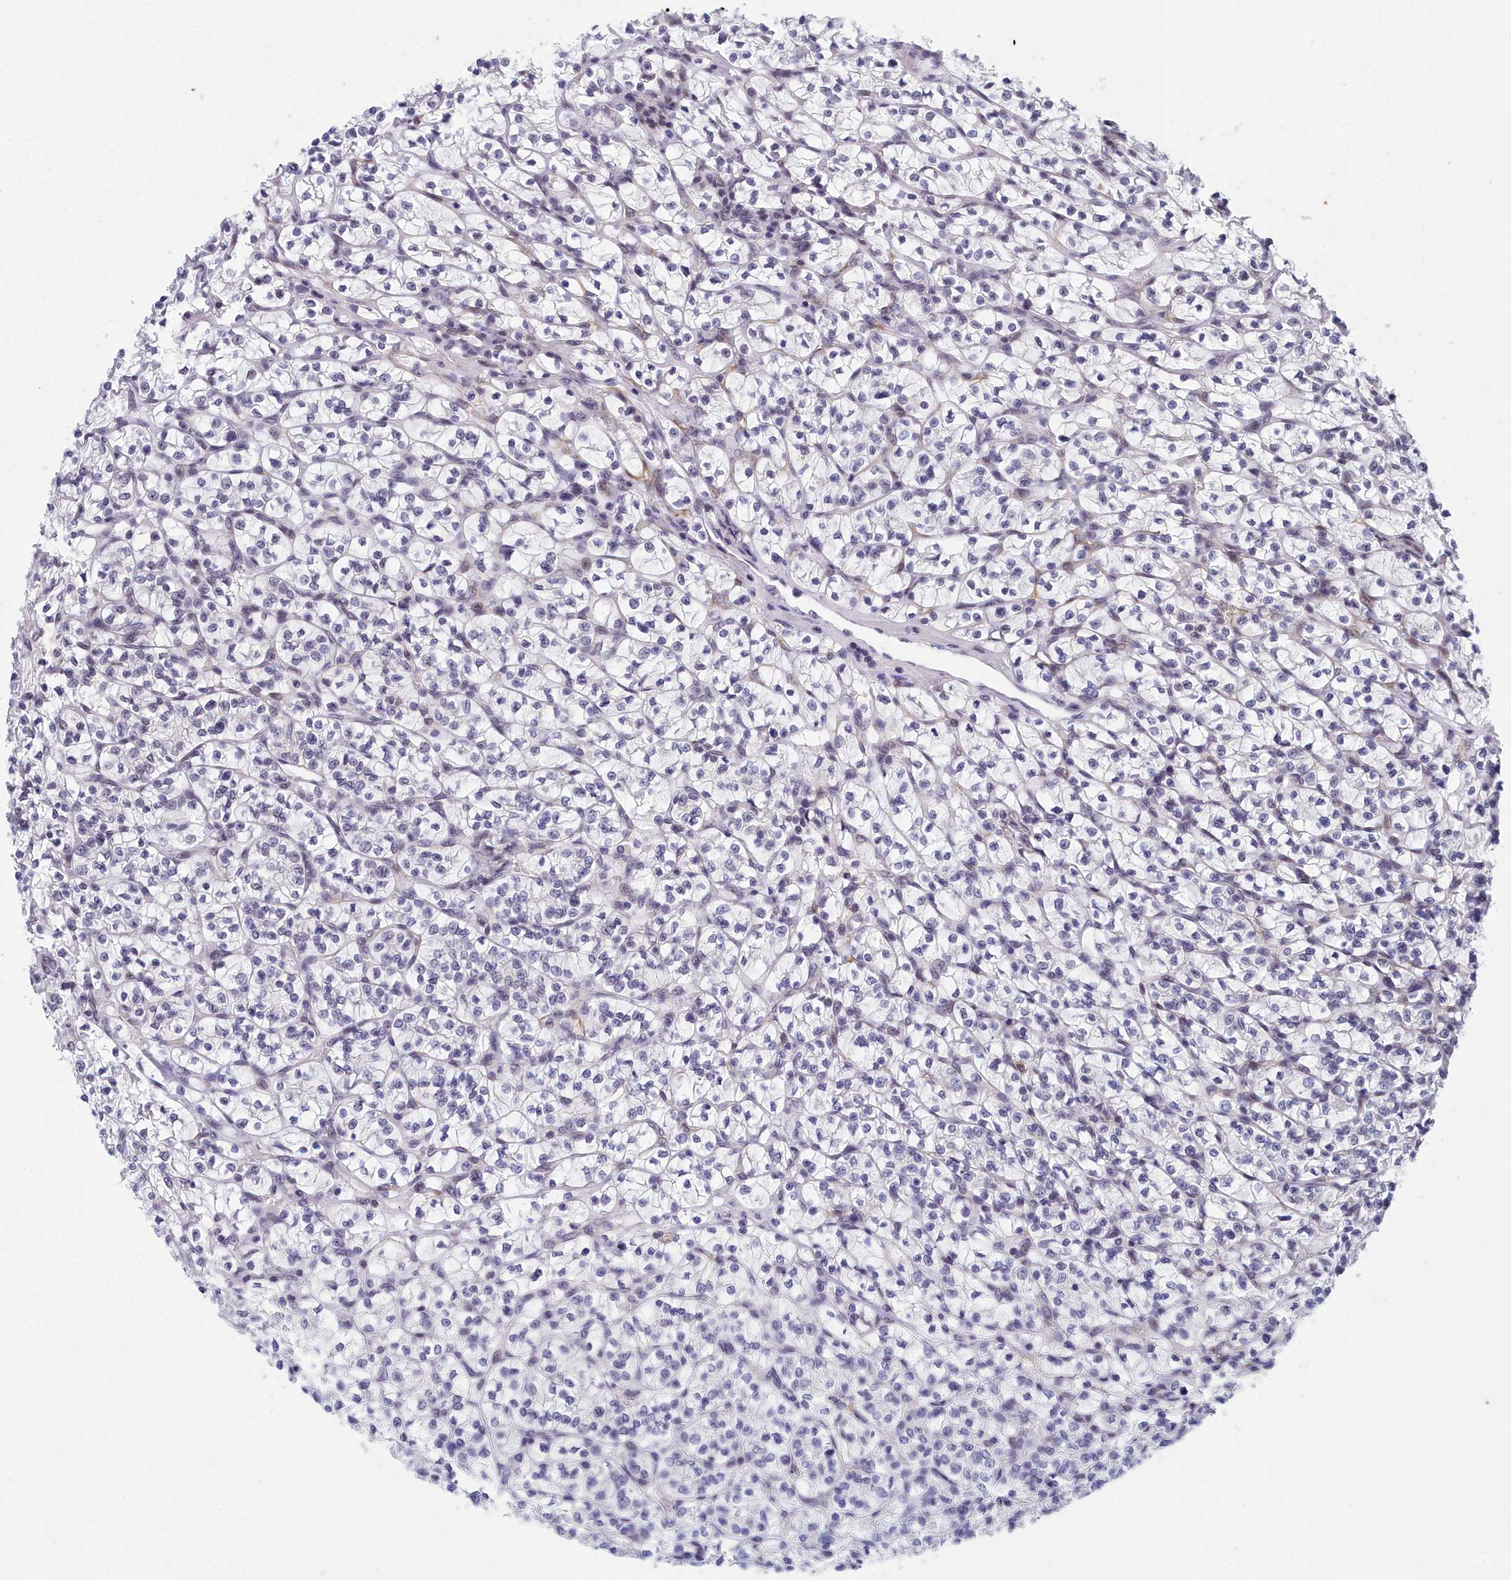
{"staining": {"intensity": "negative", "quantity": "none", "location": "none"}, "tissue": "renal cancer", "cell_type": "Tumor cells", "image_type": "cancer", "snomed": [{"axis": "morphology", "description": "Adenocarcinoma, NOS"}, {"axis": "topography", "description": "Kidney"}], "caption": "Protein analysis of renal cancer displays no significant expression in tumor cells.", "gene": "CCDC97", "patient": {"sex": "female", "age": 64}}